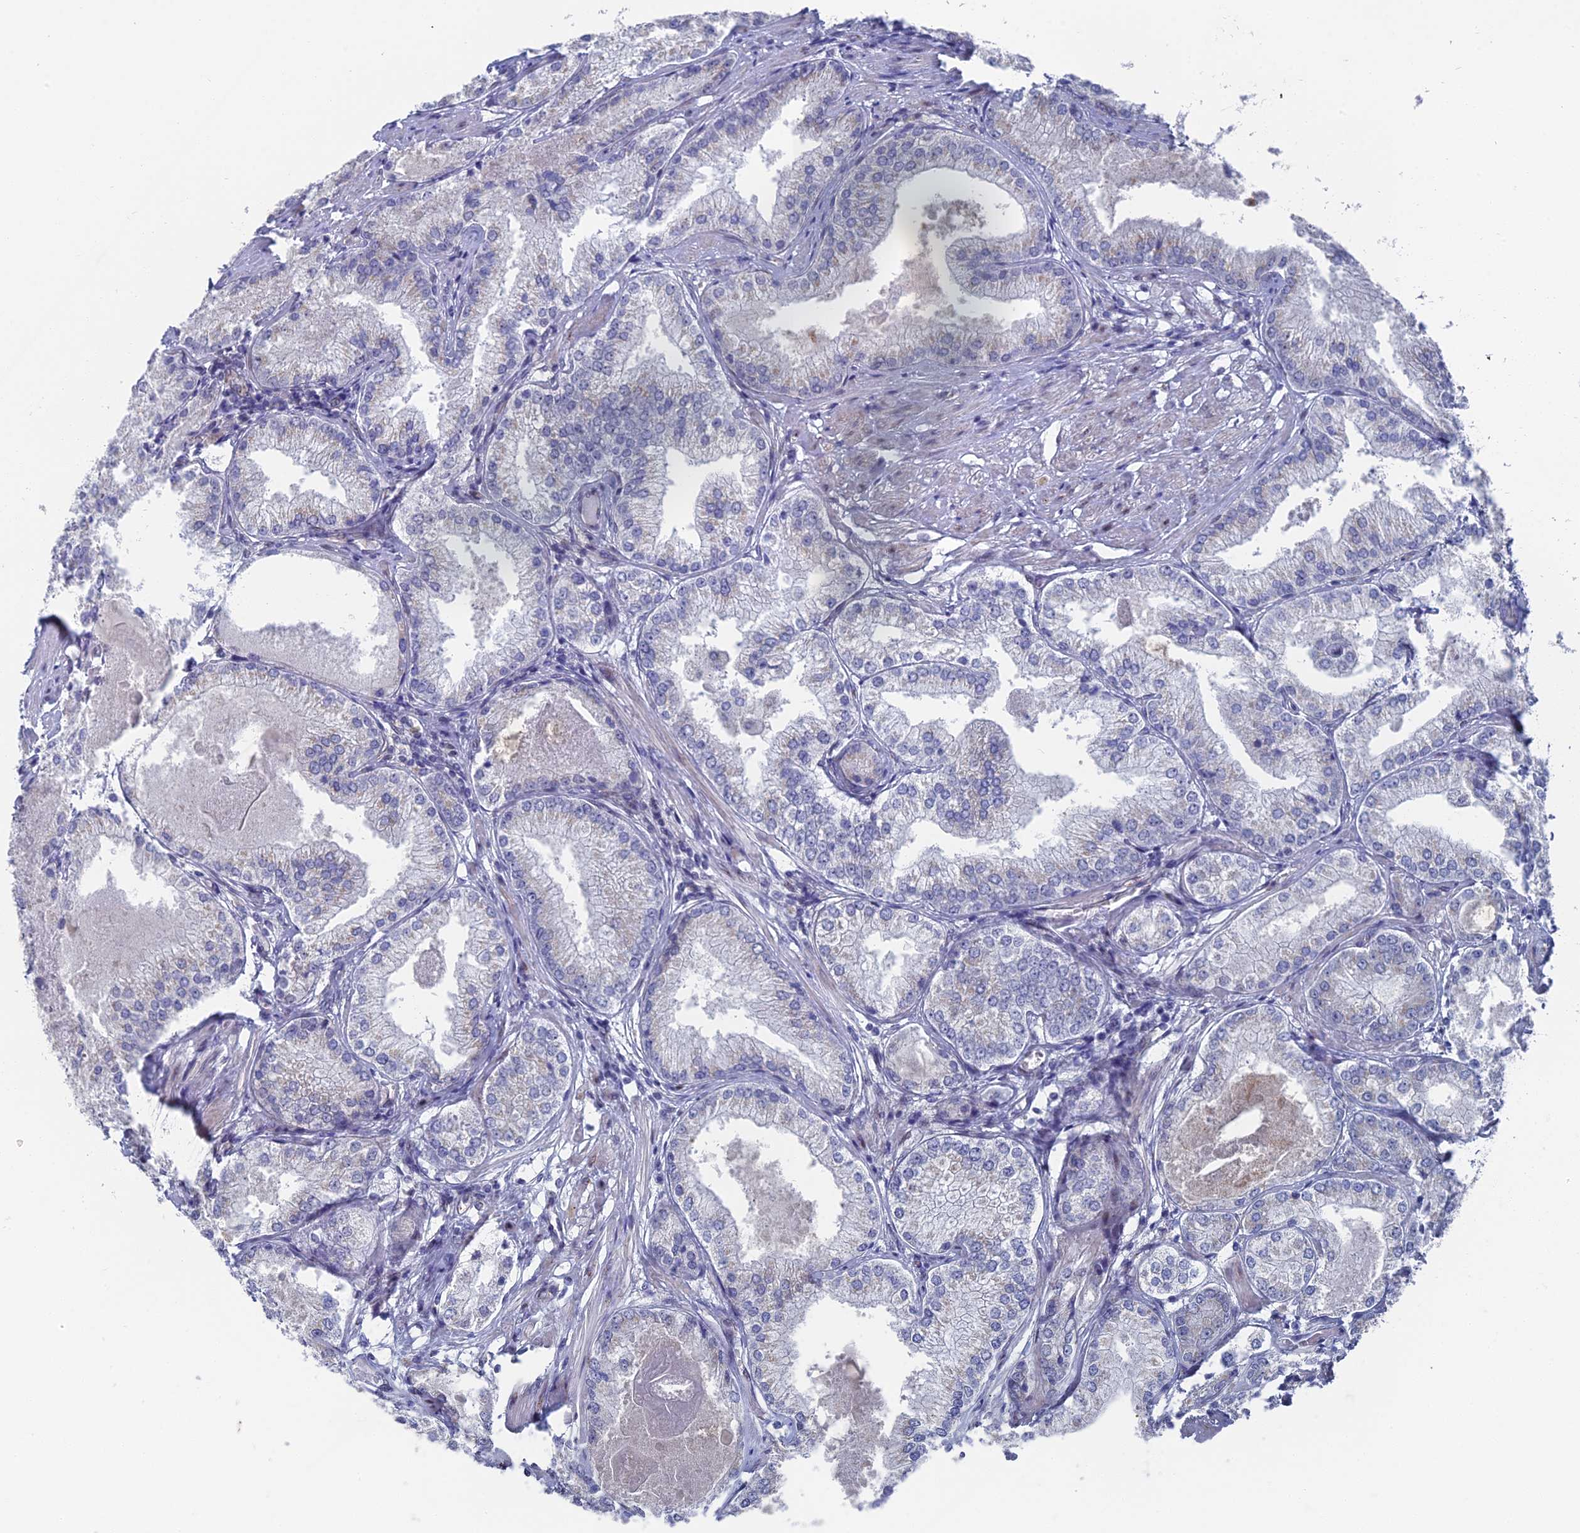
{"staining": {"intensity": "negative", "quantity": "none", "location": "none"}, "tissue": "prostate cancer", "cell_type": "Tumor cells", "image_type": "cancer", "snomed": [{"axis": "morphology", "description": "Adenocarcinoma, Low grade"}, {"axis": "topography", "description": "Prostate"}], "caption": "DAB (3,3'-diaminobenzidine) immunohistochemical staining of human low-grade adenocarcinoma (prostate) reveals no significant expression in tumor cells.", "gene": "FHIP2A", "patient": {"sex": "male", "age": 68}}